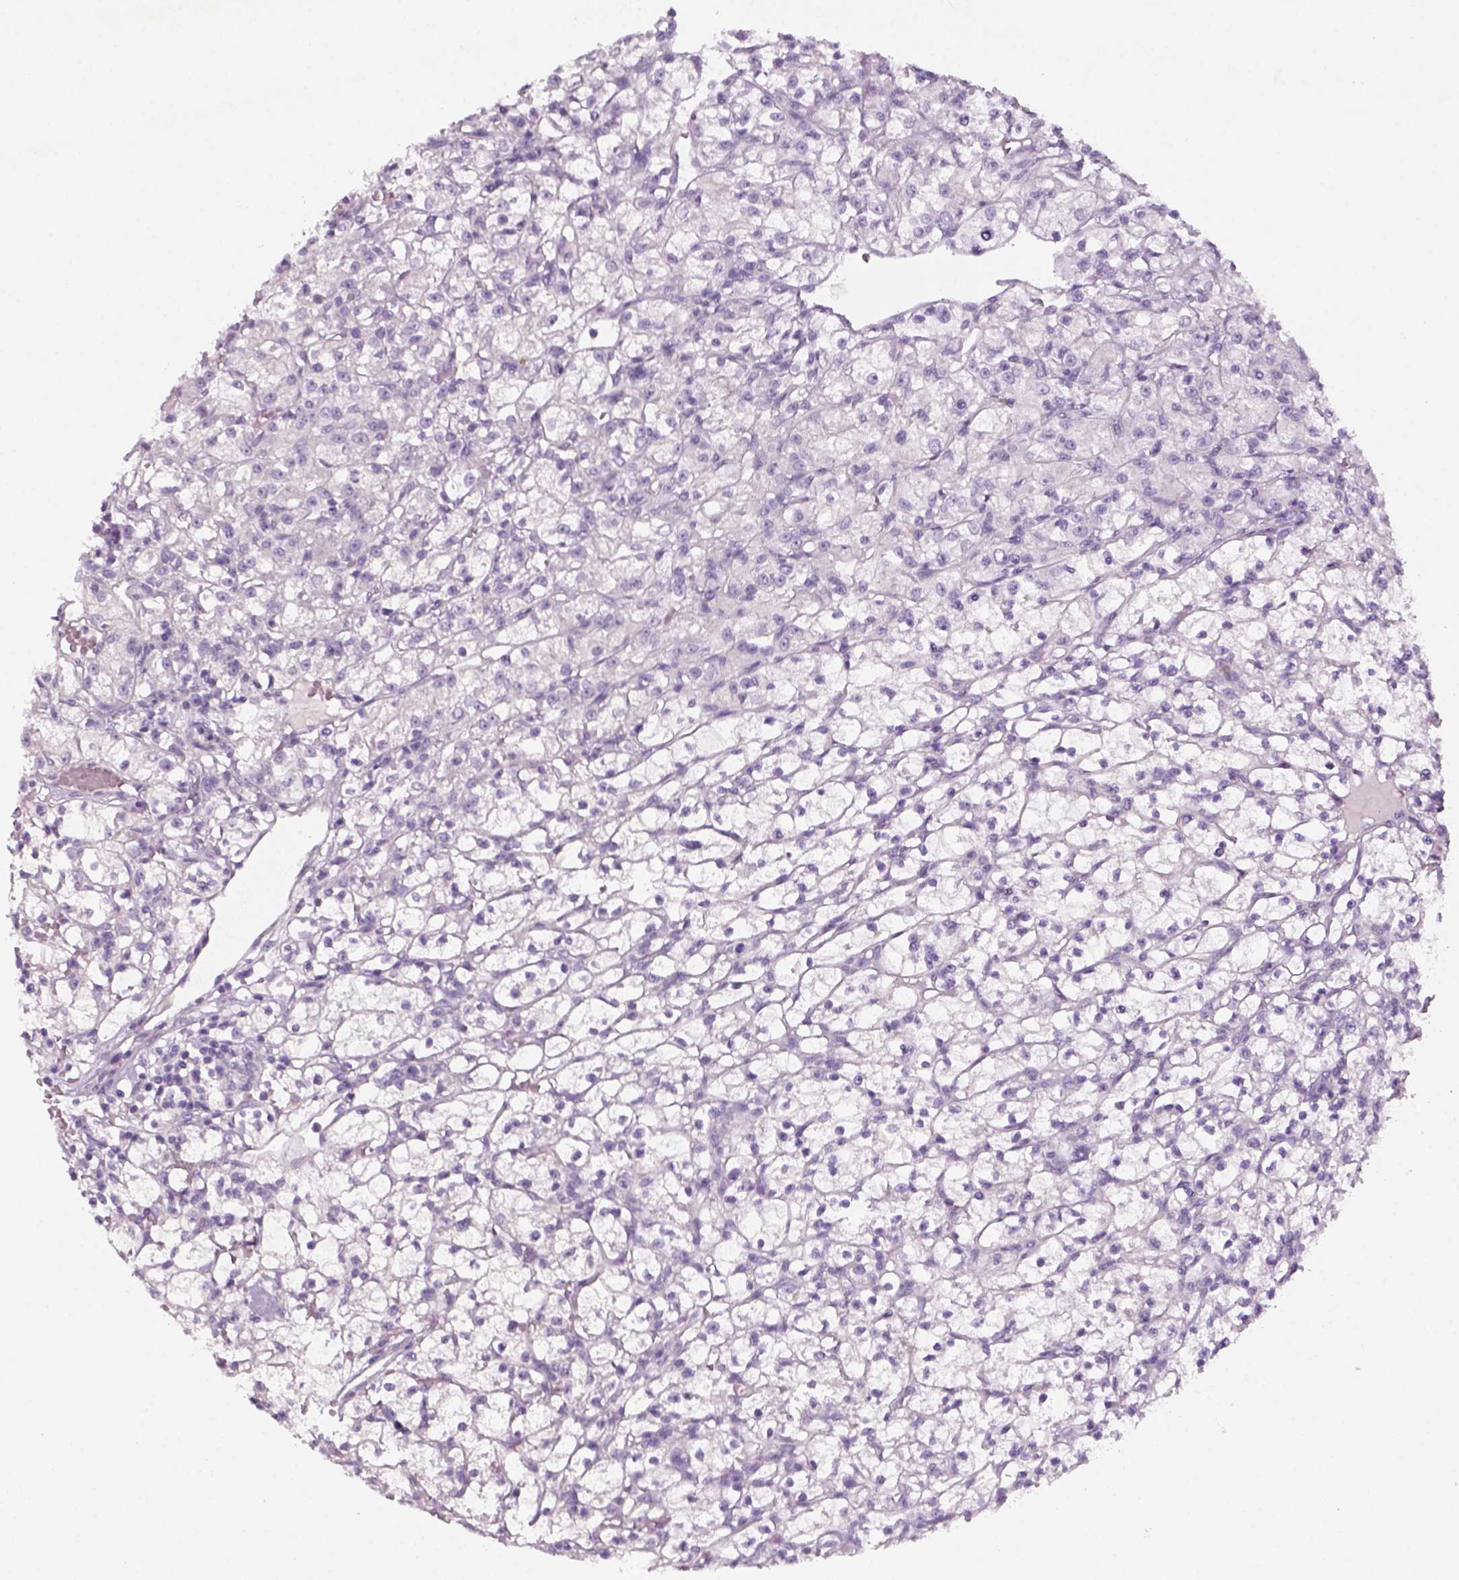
{"staining": {"intensity": "negative", "quantity": "none", "location": "none"}, "tissue": "renal cancer", "cell_type": "Tumor cells", "image_type": "cancer", "snomed": [{"axis": "morphology", "description": "Adenocarcinoma, NOS"}, {"axis": "topography", "description": "Kidney"}], "caption": "This is a image of IHC staining of adenocarcinoma (renal), which shows no expression in tumor cells.", "gene": "KRT25", "patient": {"sex": "female", "age": 59}}